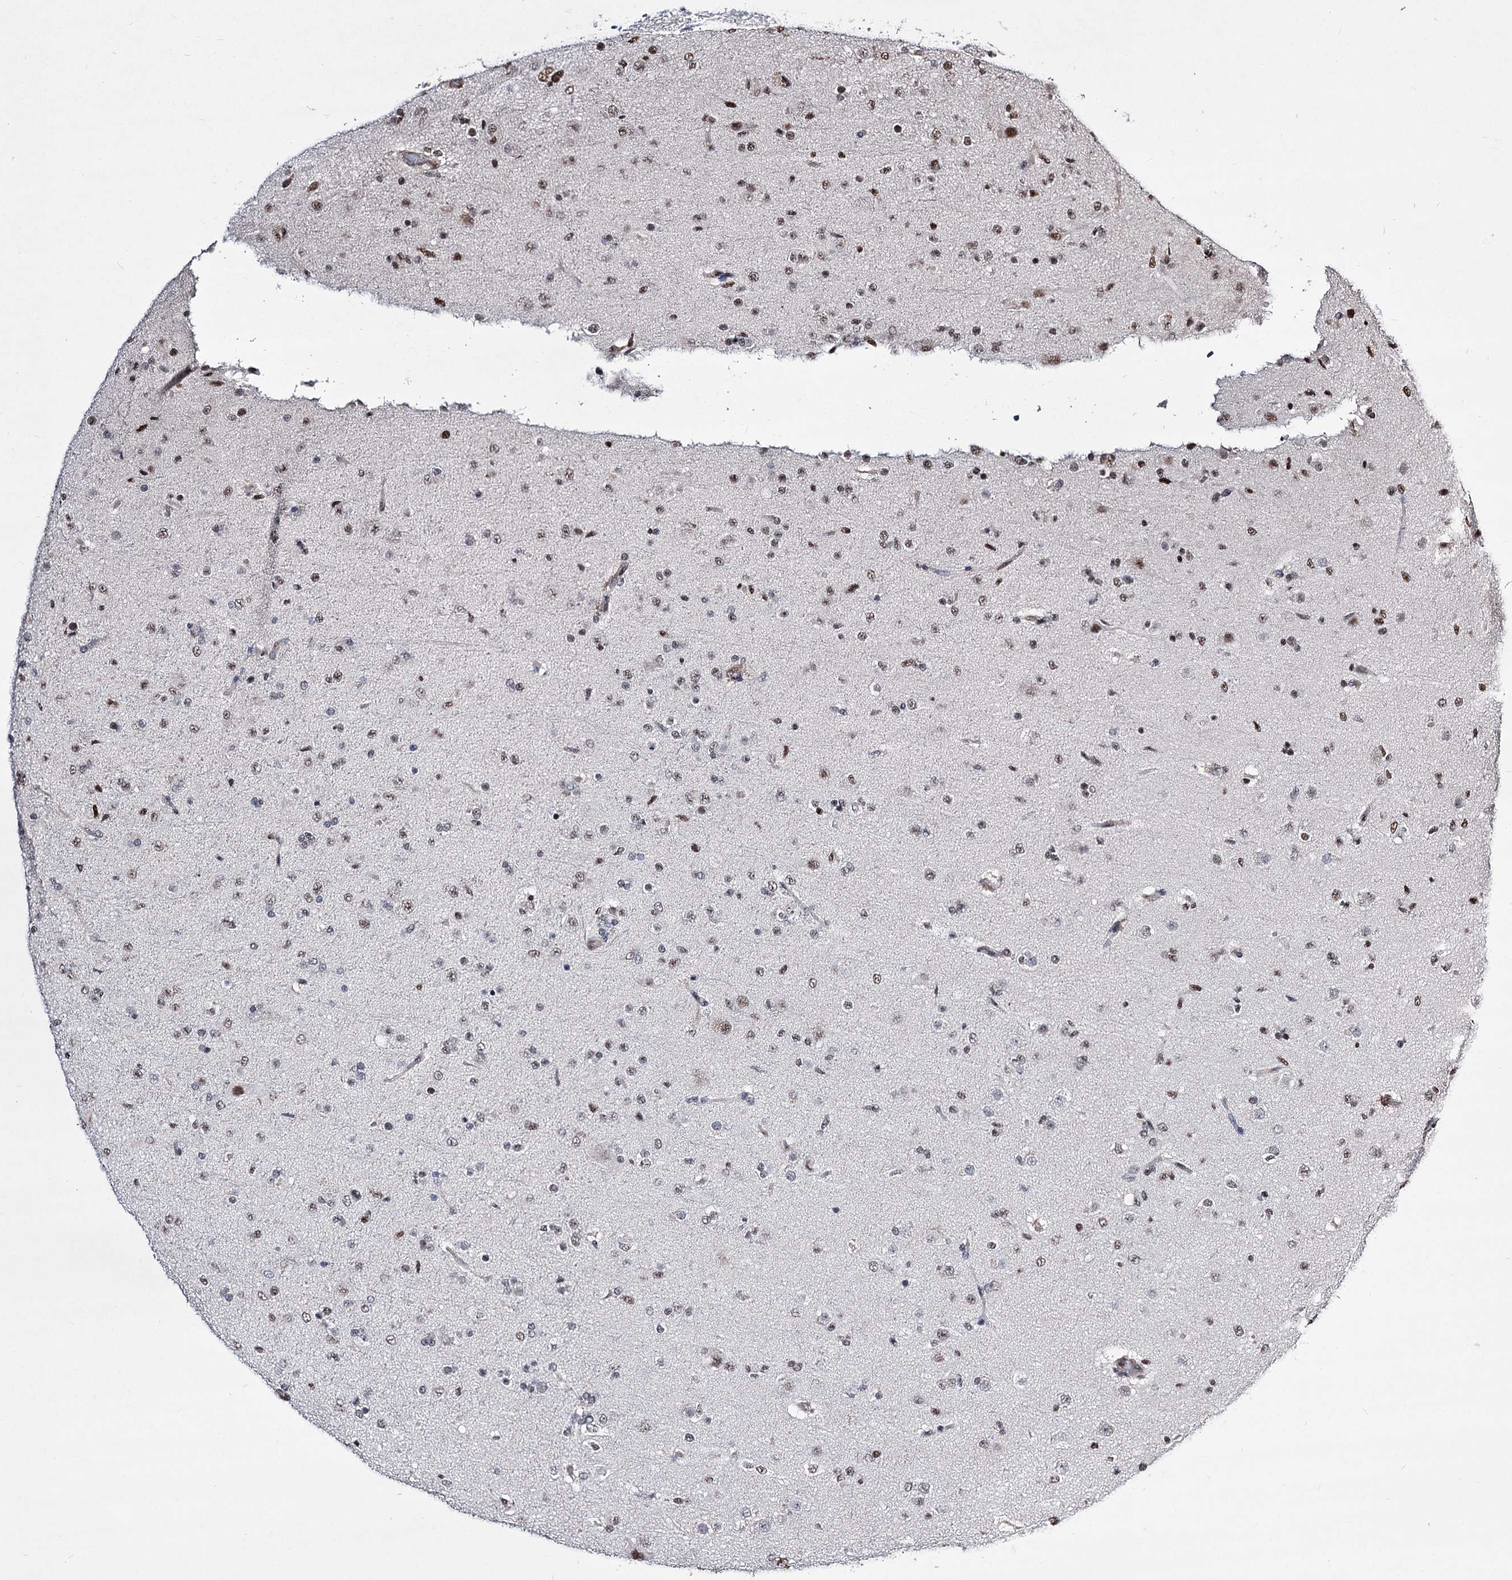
{"staining": {"intensity": "moderate", "quantity": "<25%", "location": "nuclear"}, "tissue": "glioma", "cell_type": "Tumor cells", "image_type": "cancer", "snomed": [{"axis": "morphology", "description": "Glioma, malignant, Low grade"}, {"axis": "topography", "description": "Brain"}], "caption": "Brown immunohistochemical staining in human malignant glioma (low-grade) exhibits moderate nuclear expression in about <25% of tumor cells. Immunohistochemistry stains the protein of interest in brown and the nuclei are stained blue.", "gene": "CHMP7", "patient": {"sex": "male", "age": 65}}